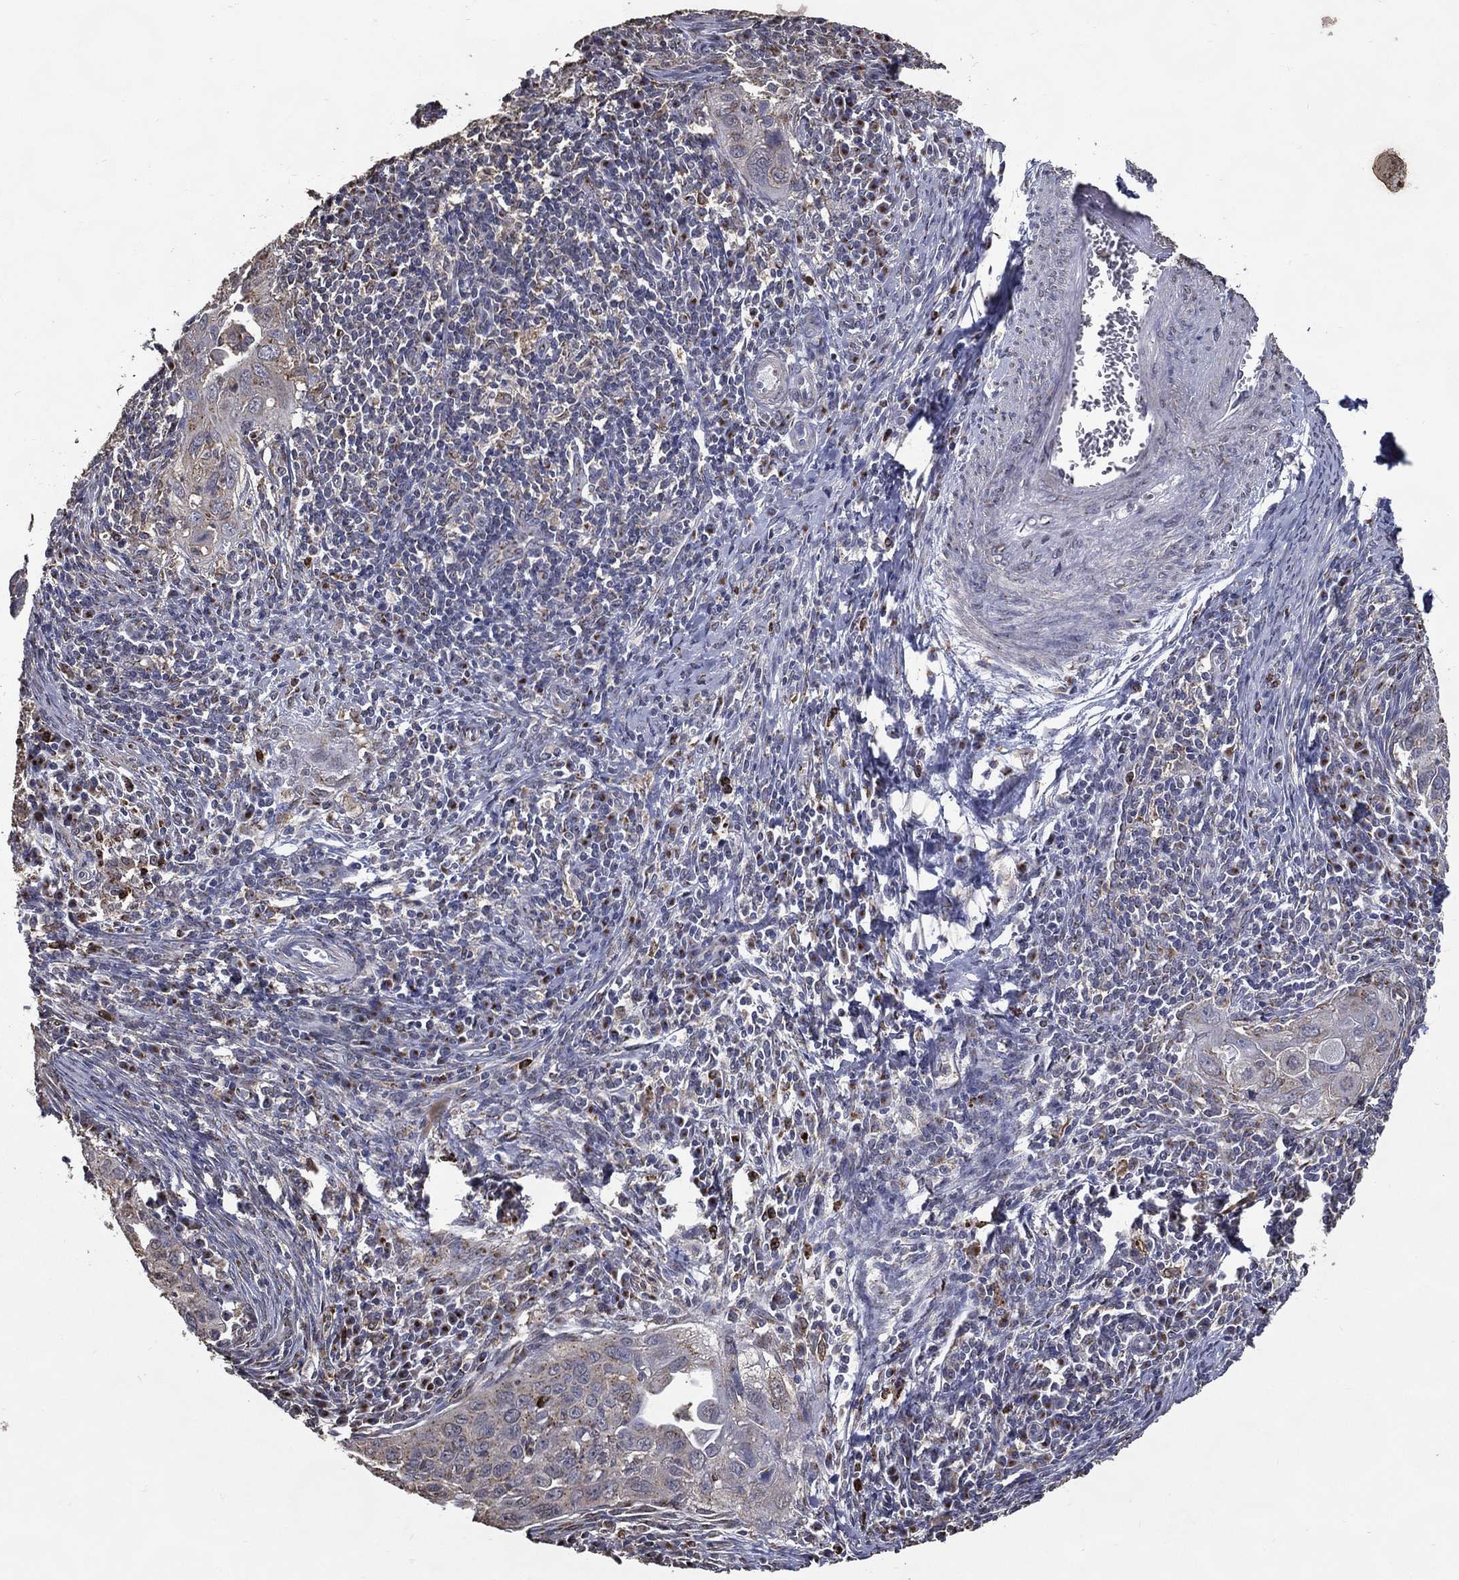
{"staining": {"intensity": "weak", "quantity": "<25%", "location": "cytoplasmic/membranous"}, "tissue": "cervical cancer", "cell_type": "Tumor cells", "image_type": "cancer", "snomed": [{"axis": "morphology", "description": "Squamous cell carcinoma, NOS"}, {"axis": "topography", "description": "Cervix"}], "caption": "Tumor cells are negative for protein expression in human cervical cancer.", "gene": "GPR183", "patient": {"sex": "female", "age": 26}}